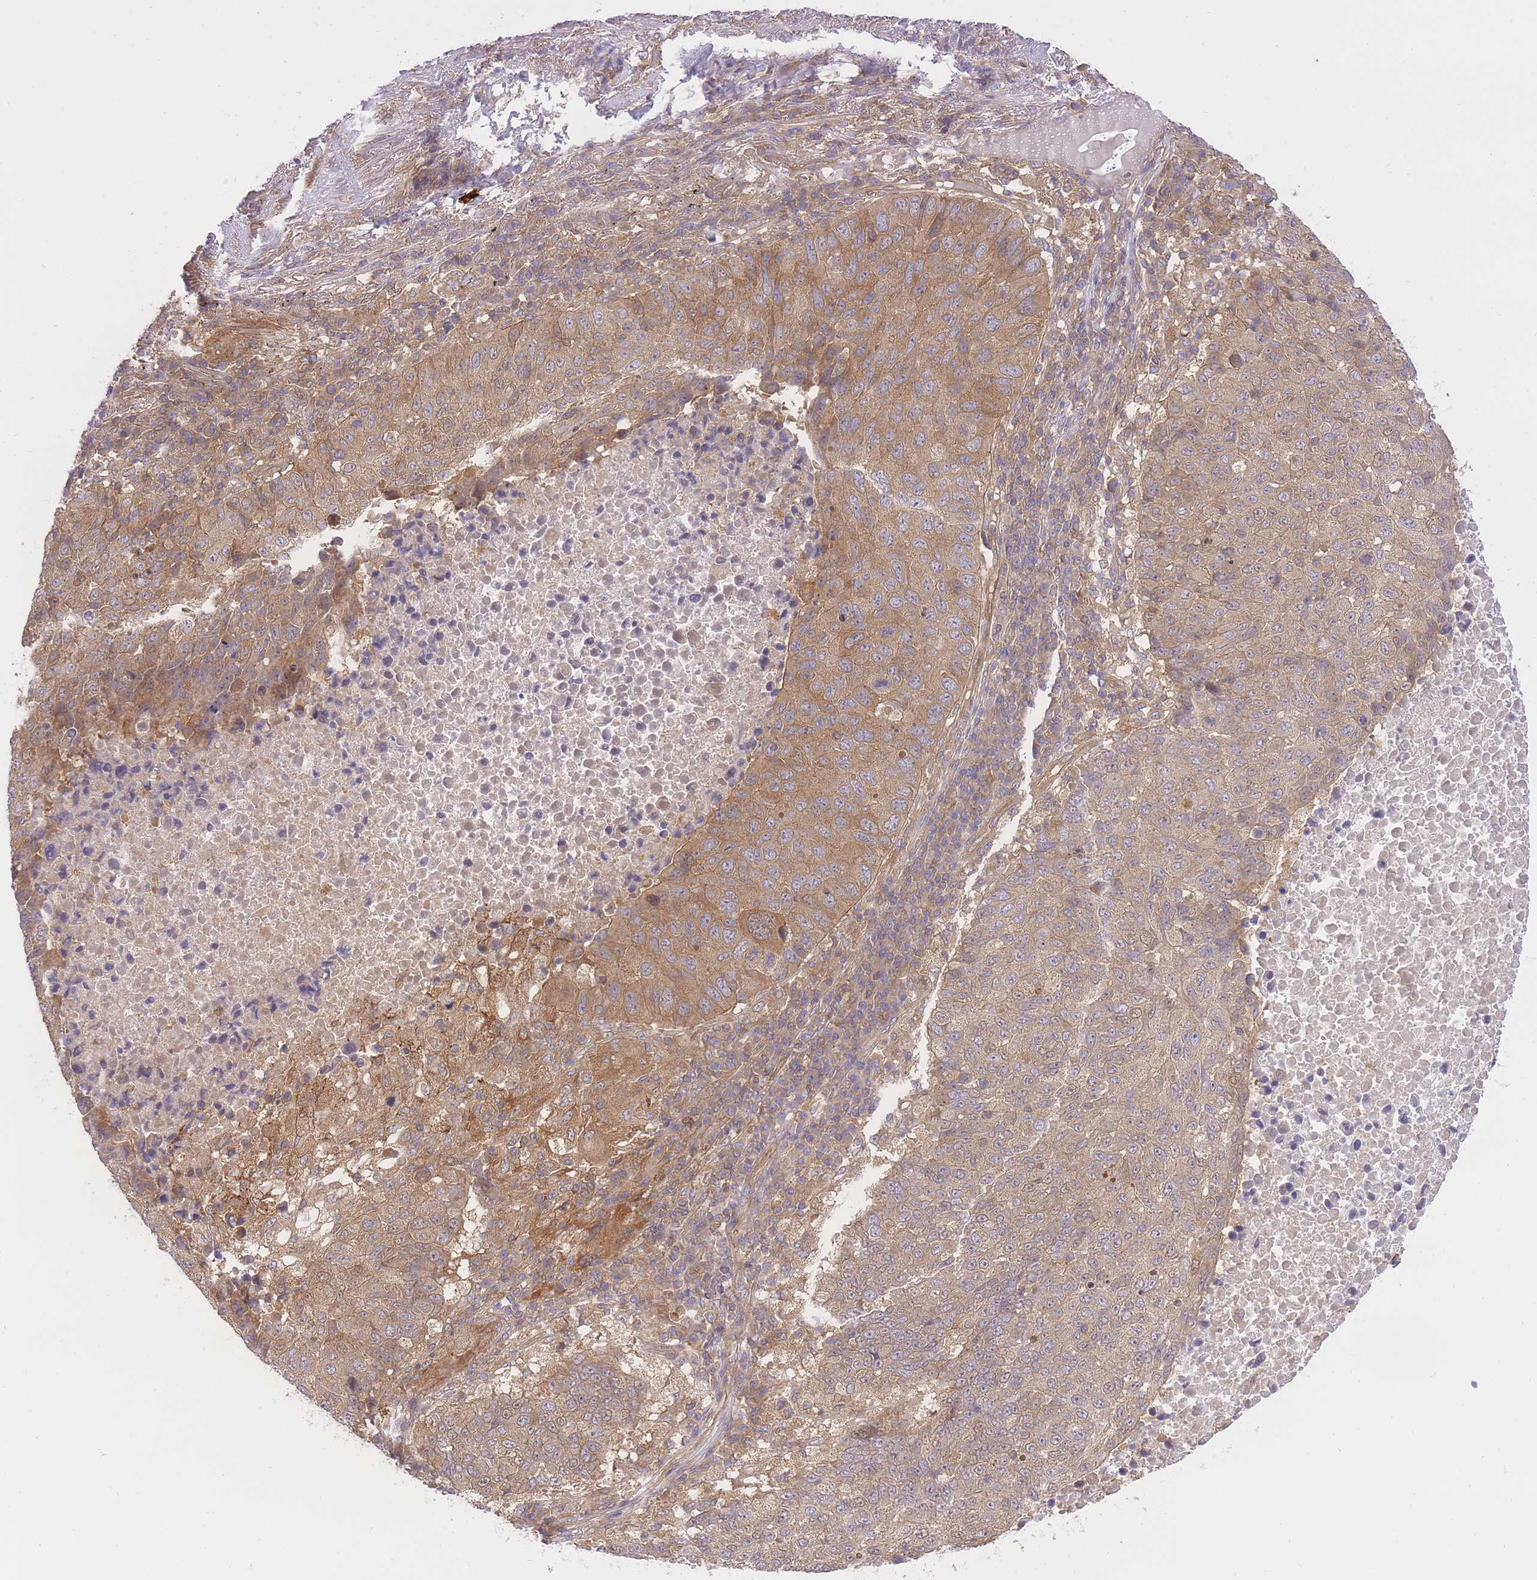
{"staining": {"intensity": "moderate", "quantity": "25%-75%", "location": "cytoplasmic/membranous"}, "tissue": "lung cancer", "cell_type": "Tumor cells", "image_type": "cancer", "snomed": [{"axis": "morphology", "description": "Squamous cell carcinoma, NOS"}, {"axis": "topography", "description": "Lung"}], "caption": "Protein positivity by immunohistochemistry (IHC) demonstrates moderate cytoplasmic/membranous positivity in about 25%-75% of tumor cells in lung cancer (squamous cell carcinoma).", "gene": "PREP", "patient": {"sex": "male", "age": 73}}